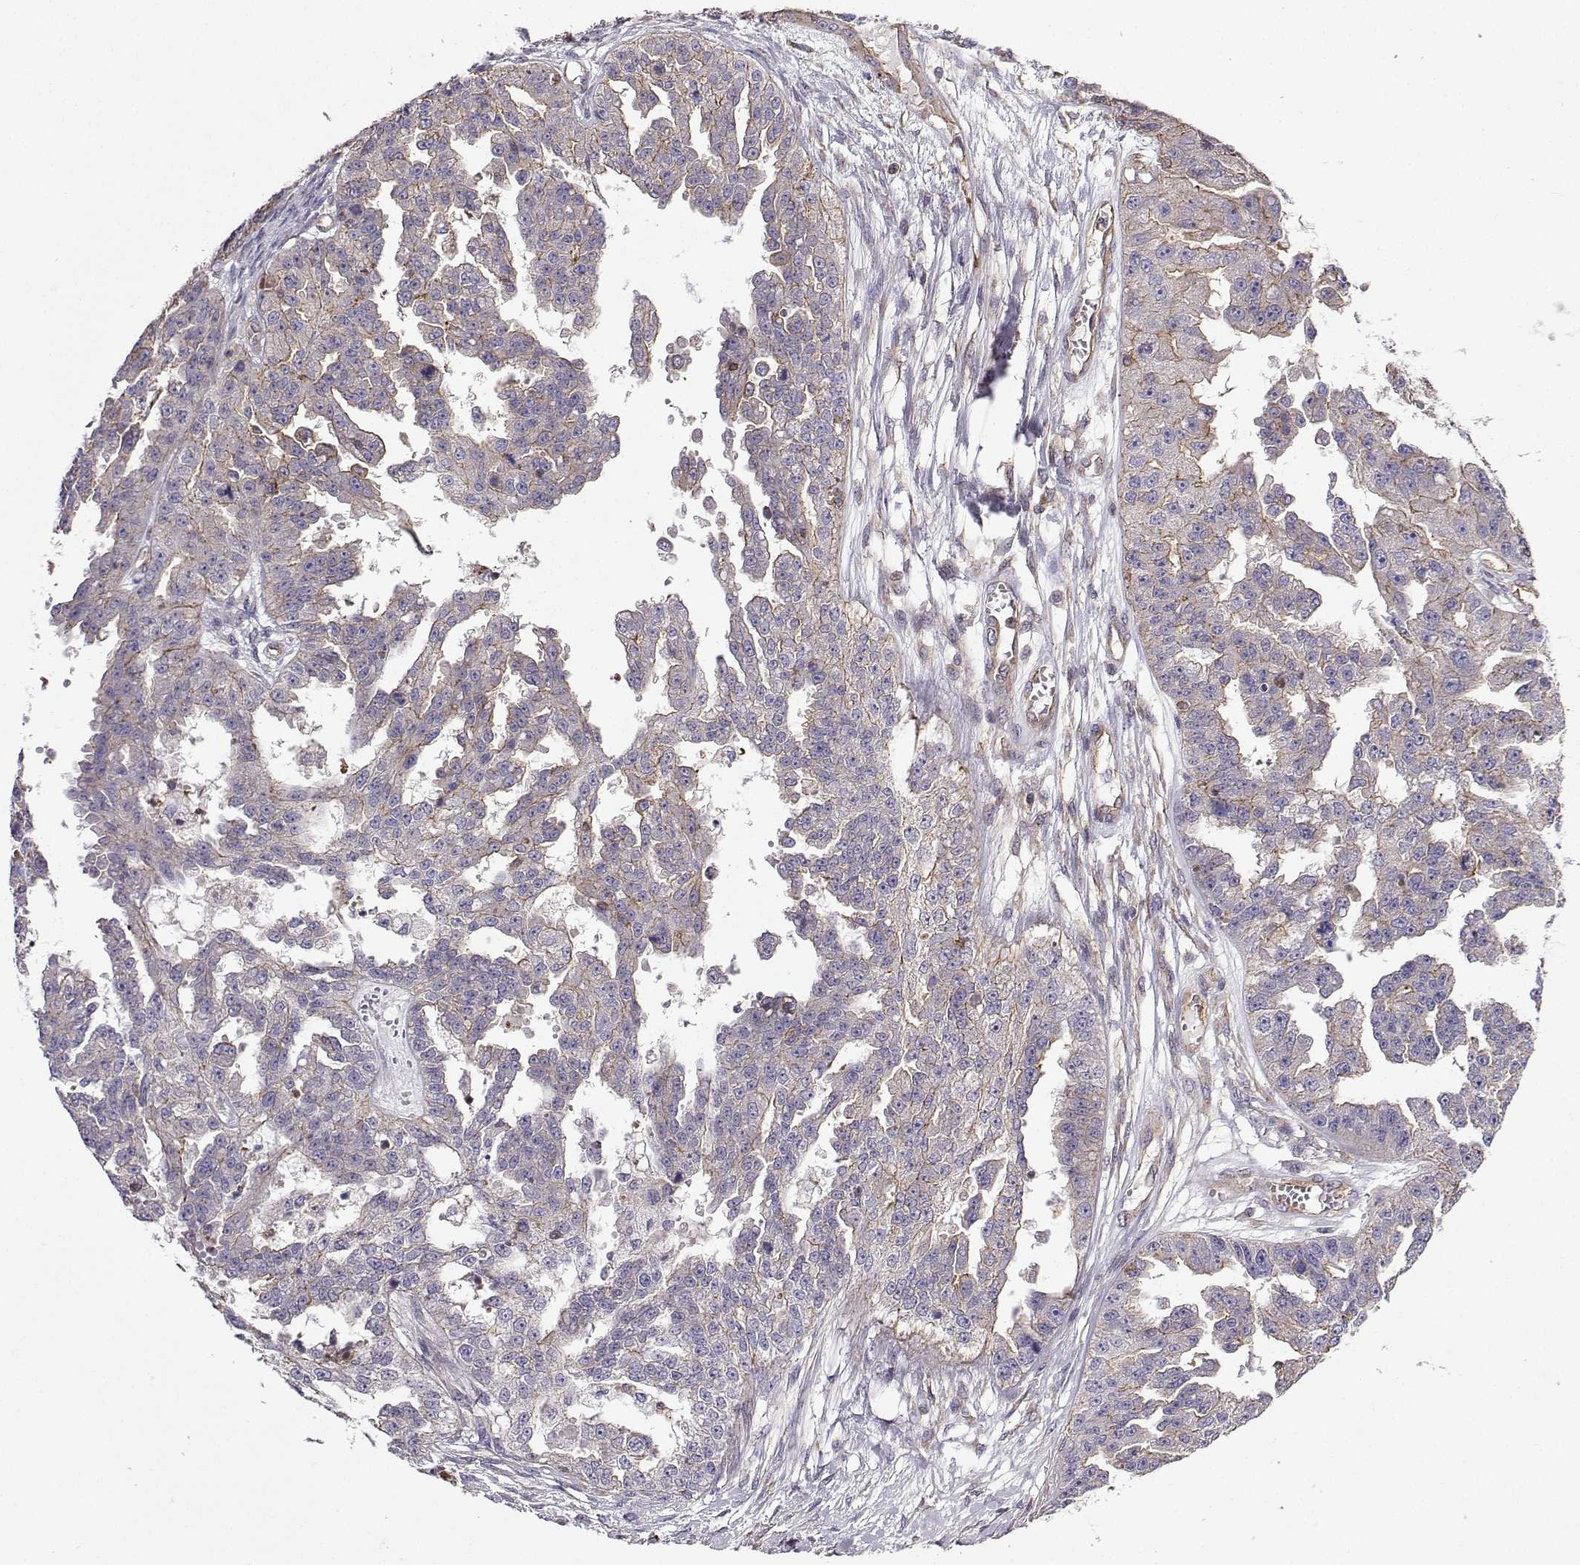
{"staining": {"intensity": "strong", "quantity": "<25%", "location": "cytoplasmic/membranous"}, "tissue": "ovarian cancer", "cell_type": "Tumor cells", "image_type": "cancer", "snomed": [{"axis": "morphology", "description": "Cystadenocarcinoma, serous, NOS"}, {"axis": "topography", "description": "Ovary"}], "caption": "IHC (DAB (3,3'-diaminobenzidine)) staining of human ovarian serous cystadenocarcinoma demonstrates strong cytoplasmic/membranous protein positivity in about <25% of tumor cells.", "gene": "ITGB8", "patient": {"sex": "female", "age": 58}}